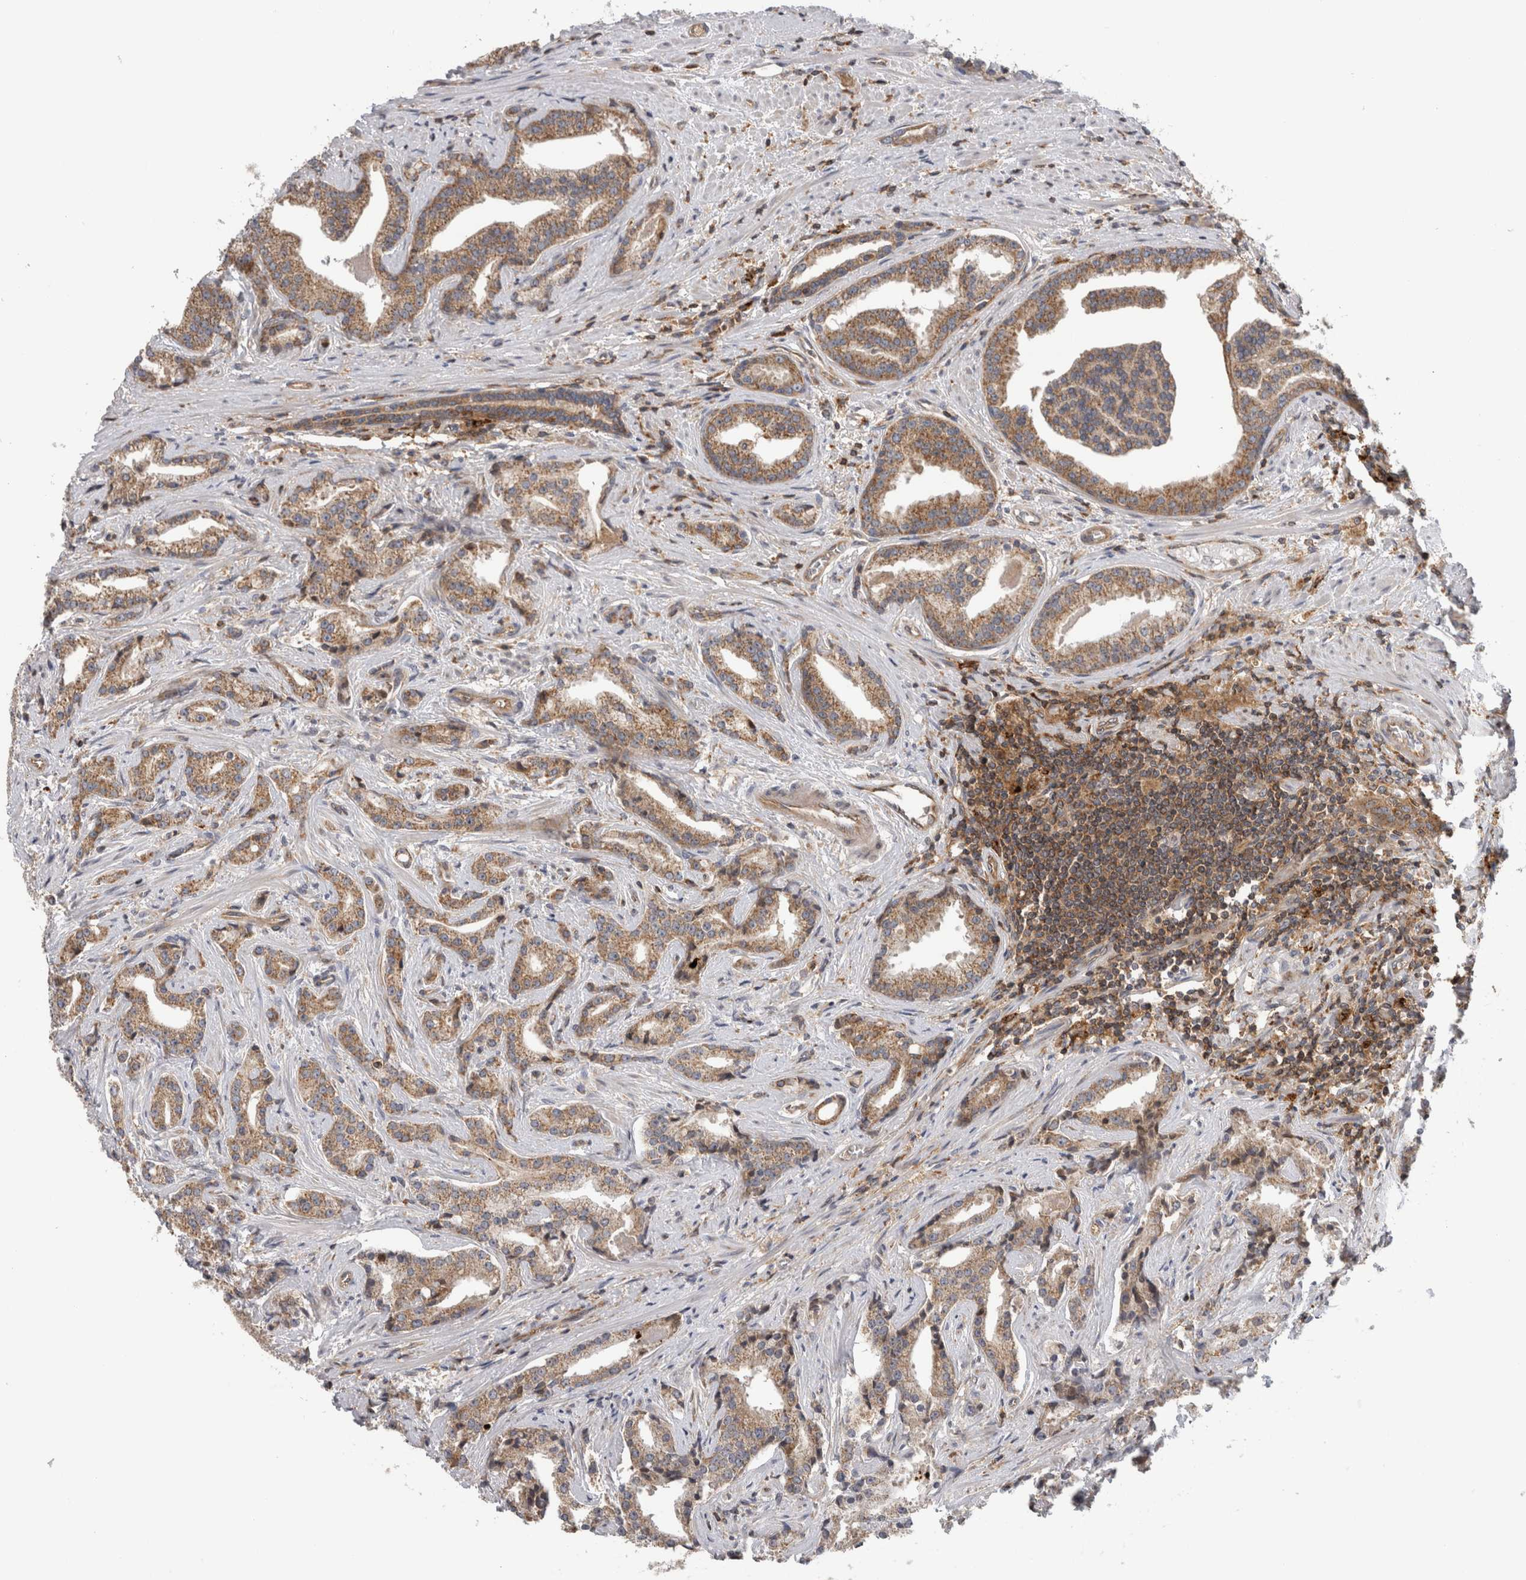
{"staining": {"intensity": "moderate", "quantity": ">75%", "location": "cytoplasmic/membranous"}, "tissue": "prostate cancer", "cell_type": "Tumor cells", "image_type": "cancer", "snomed": [{"axis": "morphology", "description": "Adenocarcinoma, Low grade"}, {"axis": "topography", "description": "Prostate"}], "caption": "This is a photomicrograph of immunohistochemistry (IHC) staining of prostate cancer, which shows moderate staining in the cytoplasmic/membranous of tumor cells.", "gene": "GRIK2", "patient": {"sex": "male", "age": 67}}